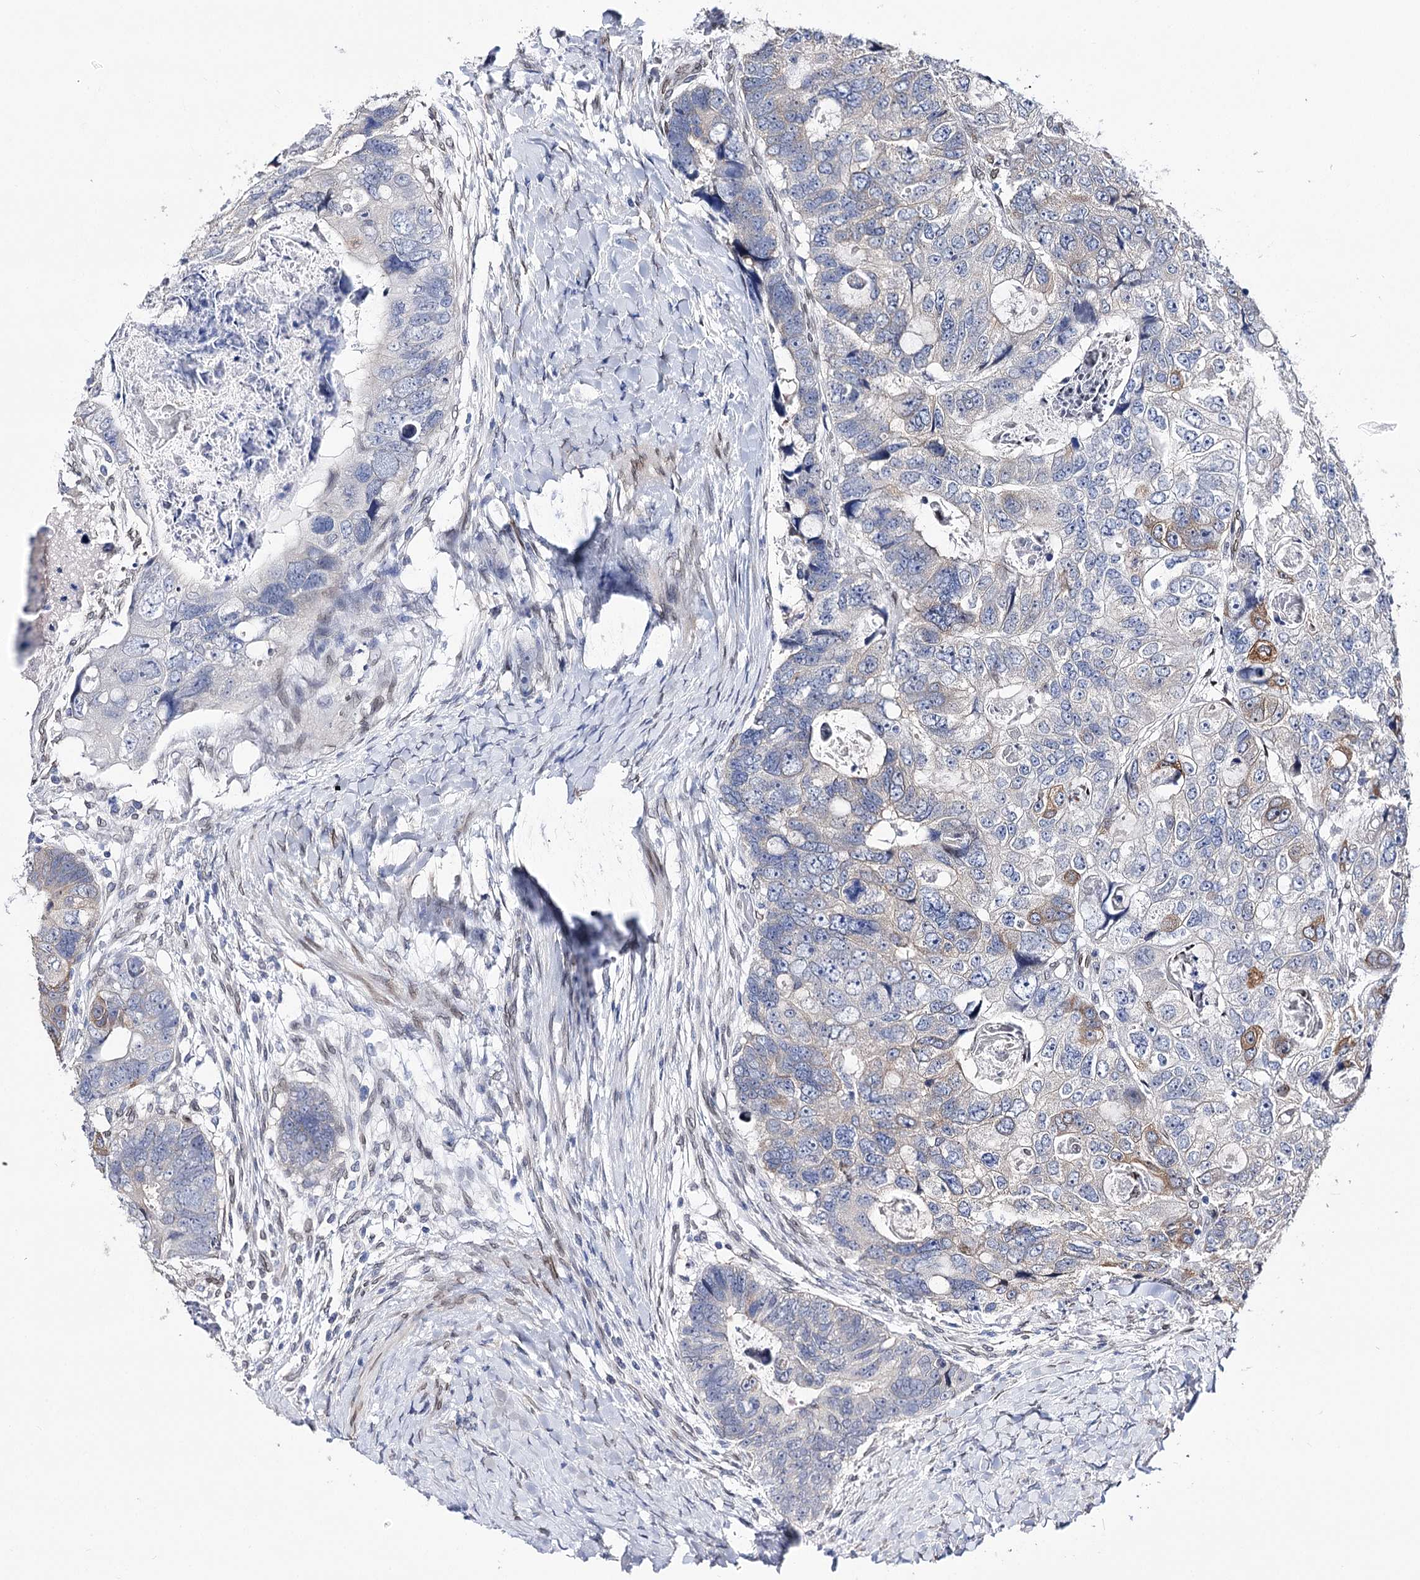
{"staining": {"intensity": "moderate", "quantity": "<25%", "location": "cytoplasmic/membranous"}, "tissue": "colorectal cancer", "cell_type": "Tumor cells", "image_type": "cancer", "snomed": [{"axis": "morphology", "description": "Adenocarcinoma, NOS"}, {"axis": "topography", "description": "Rectum"}], "caption": "Immunohistochemistry (IHC) of colorectal adenocarcinoma reveals low levels of moderate cytoplasmic/membranous staining in about <25% of tumor cells.", "gene": "TMEM201", "patient": {"sex": "male", "age": 59}}